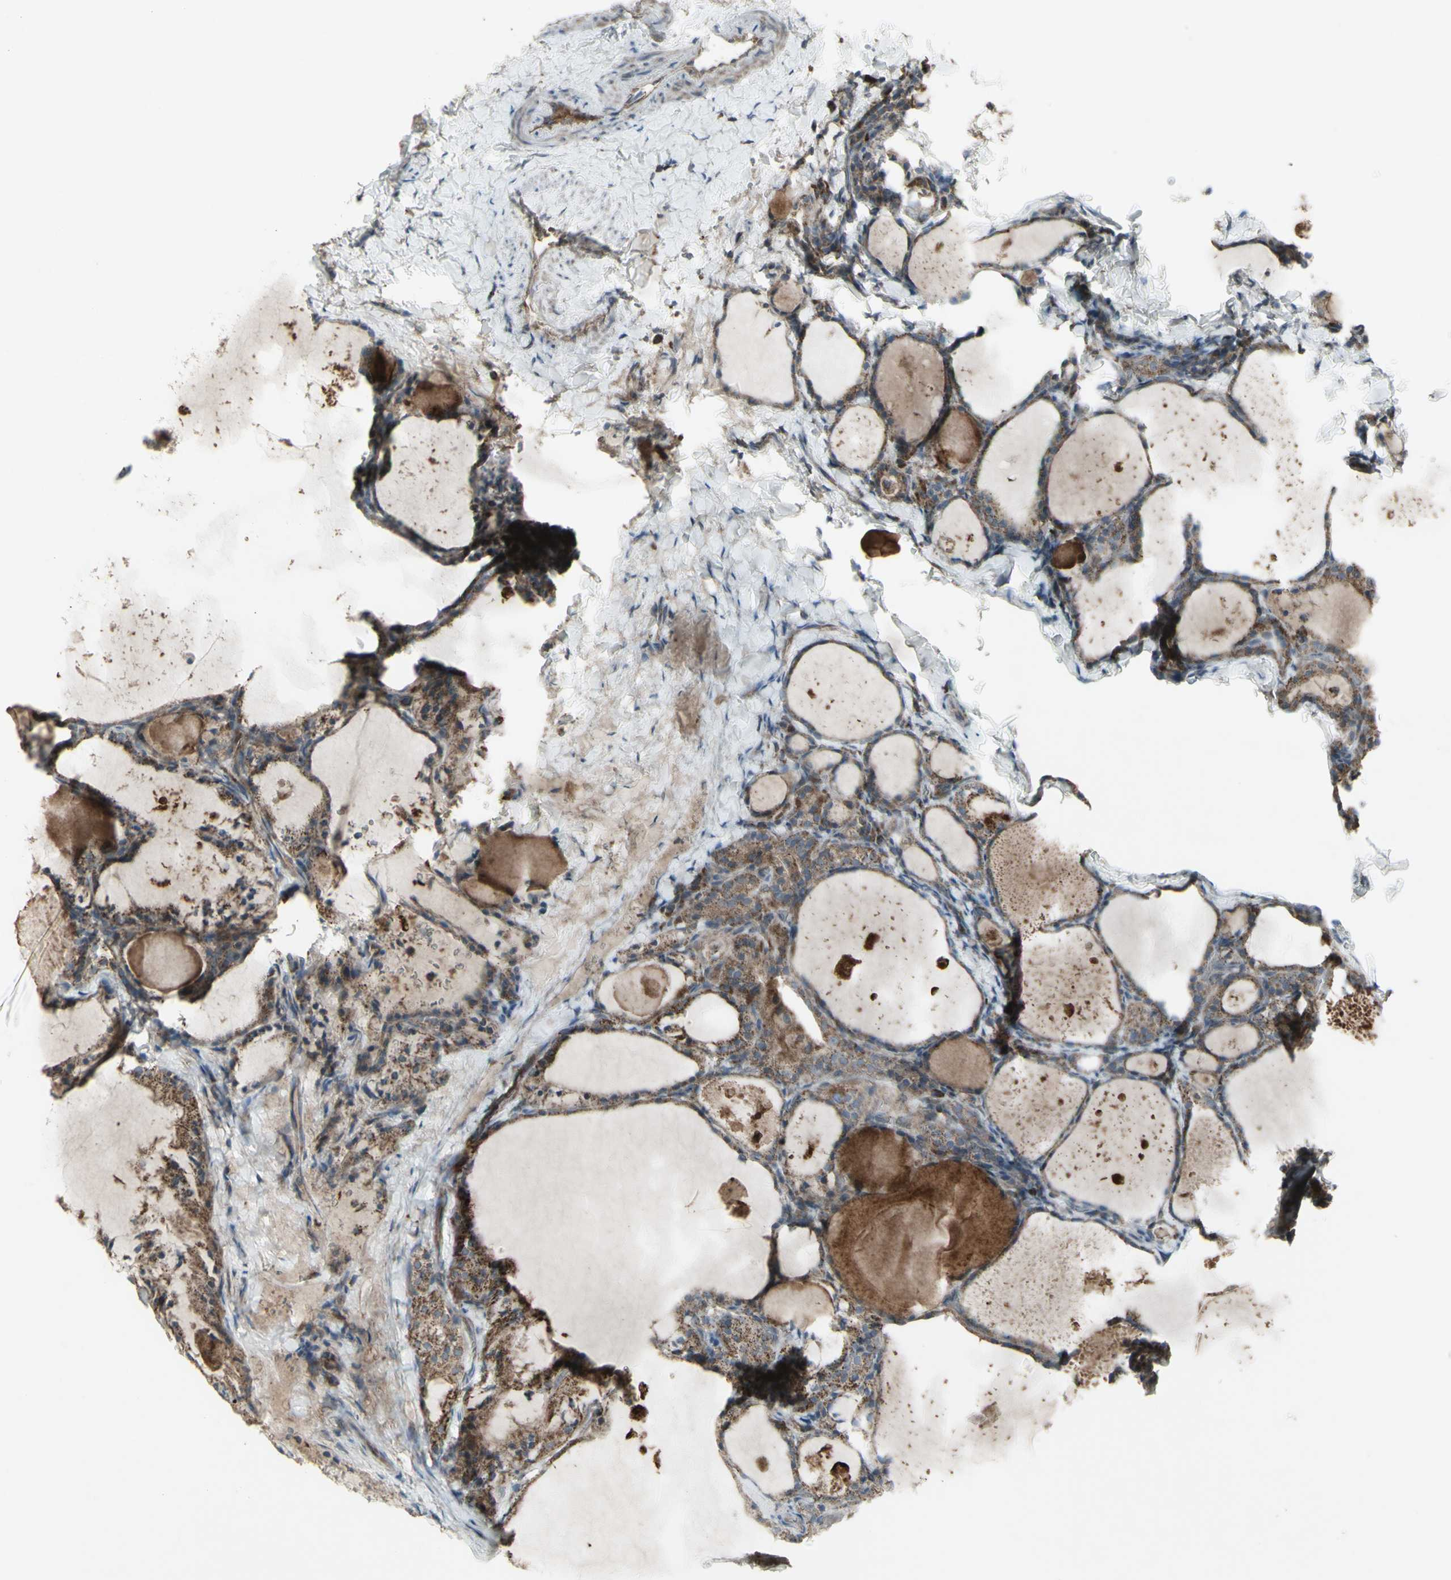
{"staining": {"intensity": "moderate", "quantity": ">75%", "location": "cytoplasmic/membranous"}, "tissue": "thyroid cancer", "cell_type": "Tumor cells", "image_type": "cancer", "snomed": [{"axis": "morphology", "description": "Papillary adenocarcinoma, NOS"}, {"axis": "topography", "description": "Thyroid gland"}], "caption": "A micrograph of papillary adenocarcinoma (thyroid) stained for a protein shows moderate cytoplasmic/membranous brown staining in tumor cells.", "gene": "SHC1", "patient": {"sex": "female", "age": 42}}